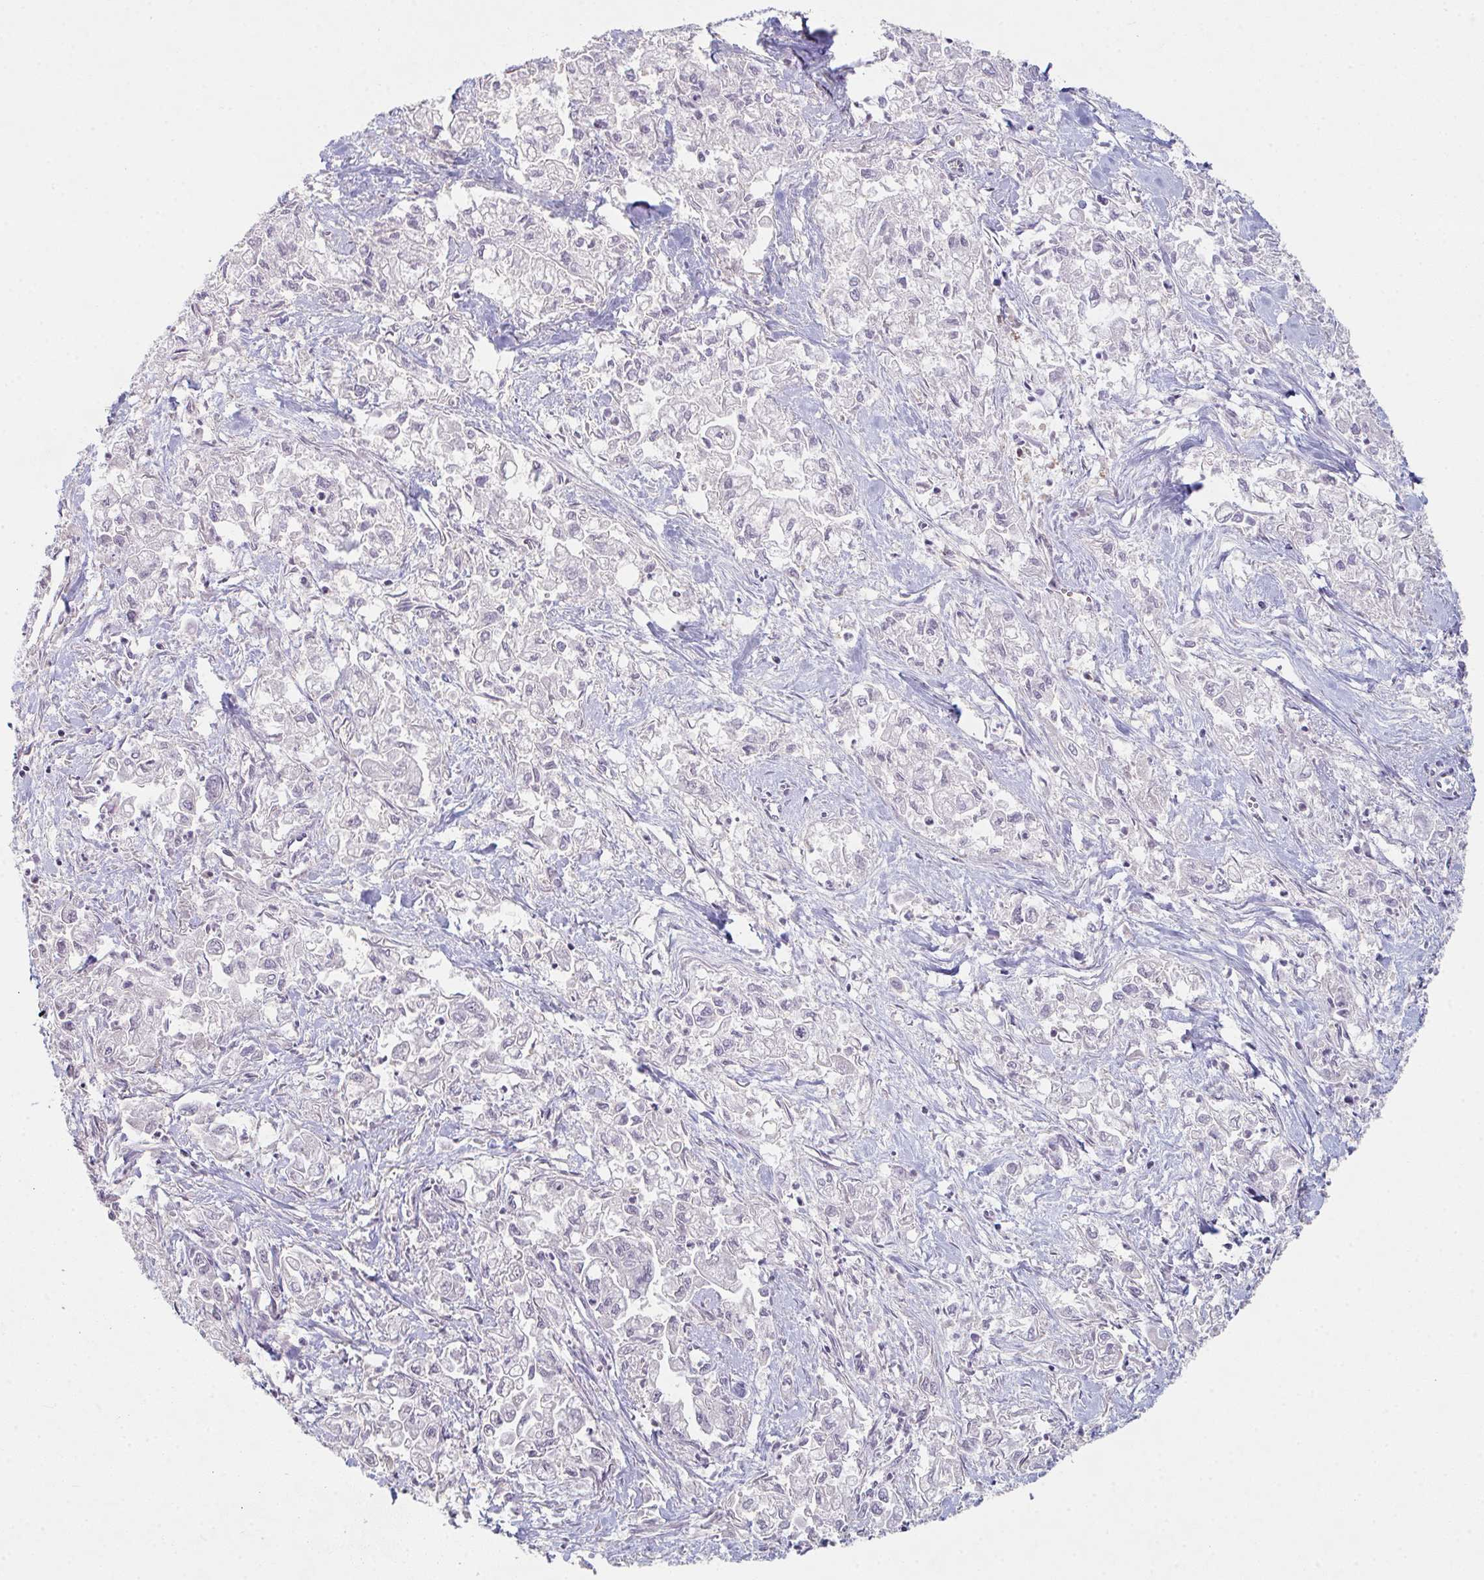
{"staining": {"intensity": "negative", "quantity": "none", "location": "none"}, "tissue": "pancreatic cancer", "cell_type": "Tumor cells", "image_type": "cancer", "snomed": [{"axis": "morphology", "description": "Adenocarcinoma, NOS"}, {"axis": "topography", "description": "Pancreas"}], "caption": "The histopathology image shows no significant staining in tumor cells of pancreatic cancer.", "gene": "ZNF214", "patient": {"sex": "male", "age": 72}}